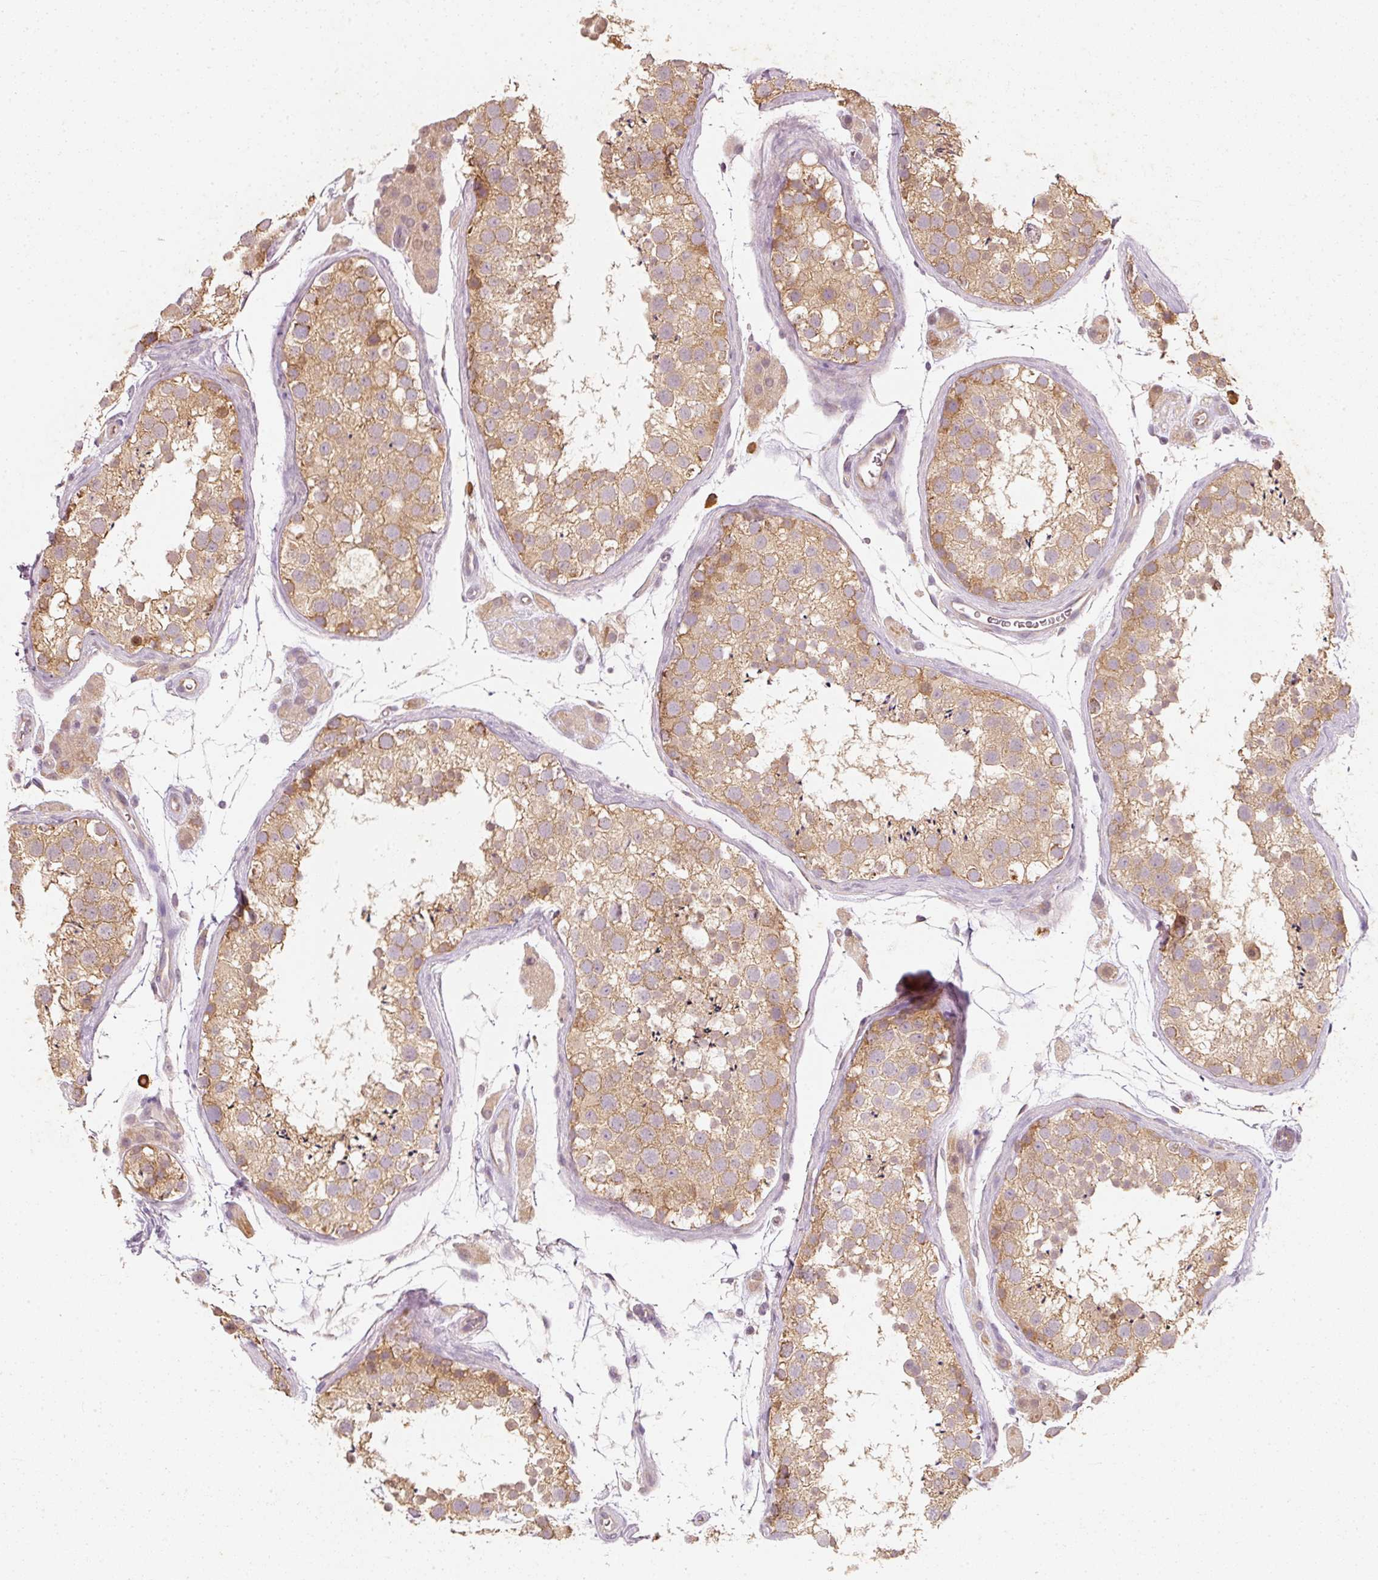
{"staining": {"intensity": "moderate", "quantity": ">75%", "location": "cytoplasmic/membranous"}, "tissue": "testis", "cell_type": "Cells in seminiferous ducts", "image_type": "normal", "snomed": [{"axis": "morphology", "description": "Normal tissue, NOS"}, {"axis": "topography", "description": "Testis"}], "caption": "Protein staining by IHC demonstrates moderate cytoplasmic/membranous positivity in about >75% of cells in seminiferous ducts in normal testis.", "gene": "RGL2", "patient": {"sex": "male", "age": 41}}